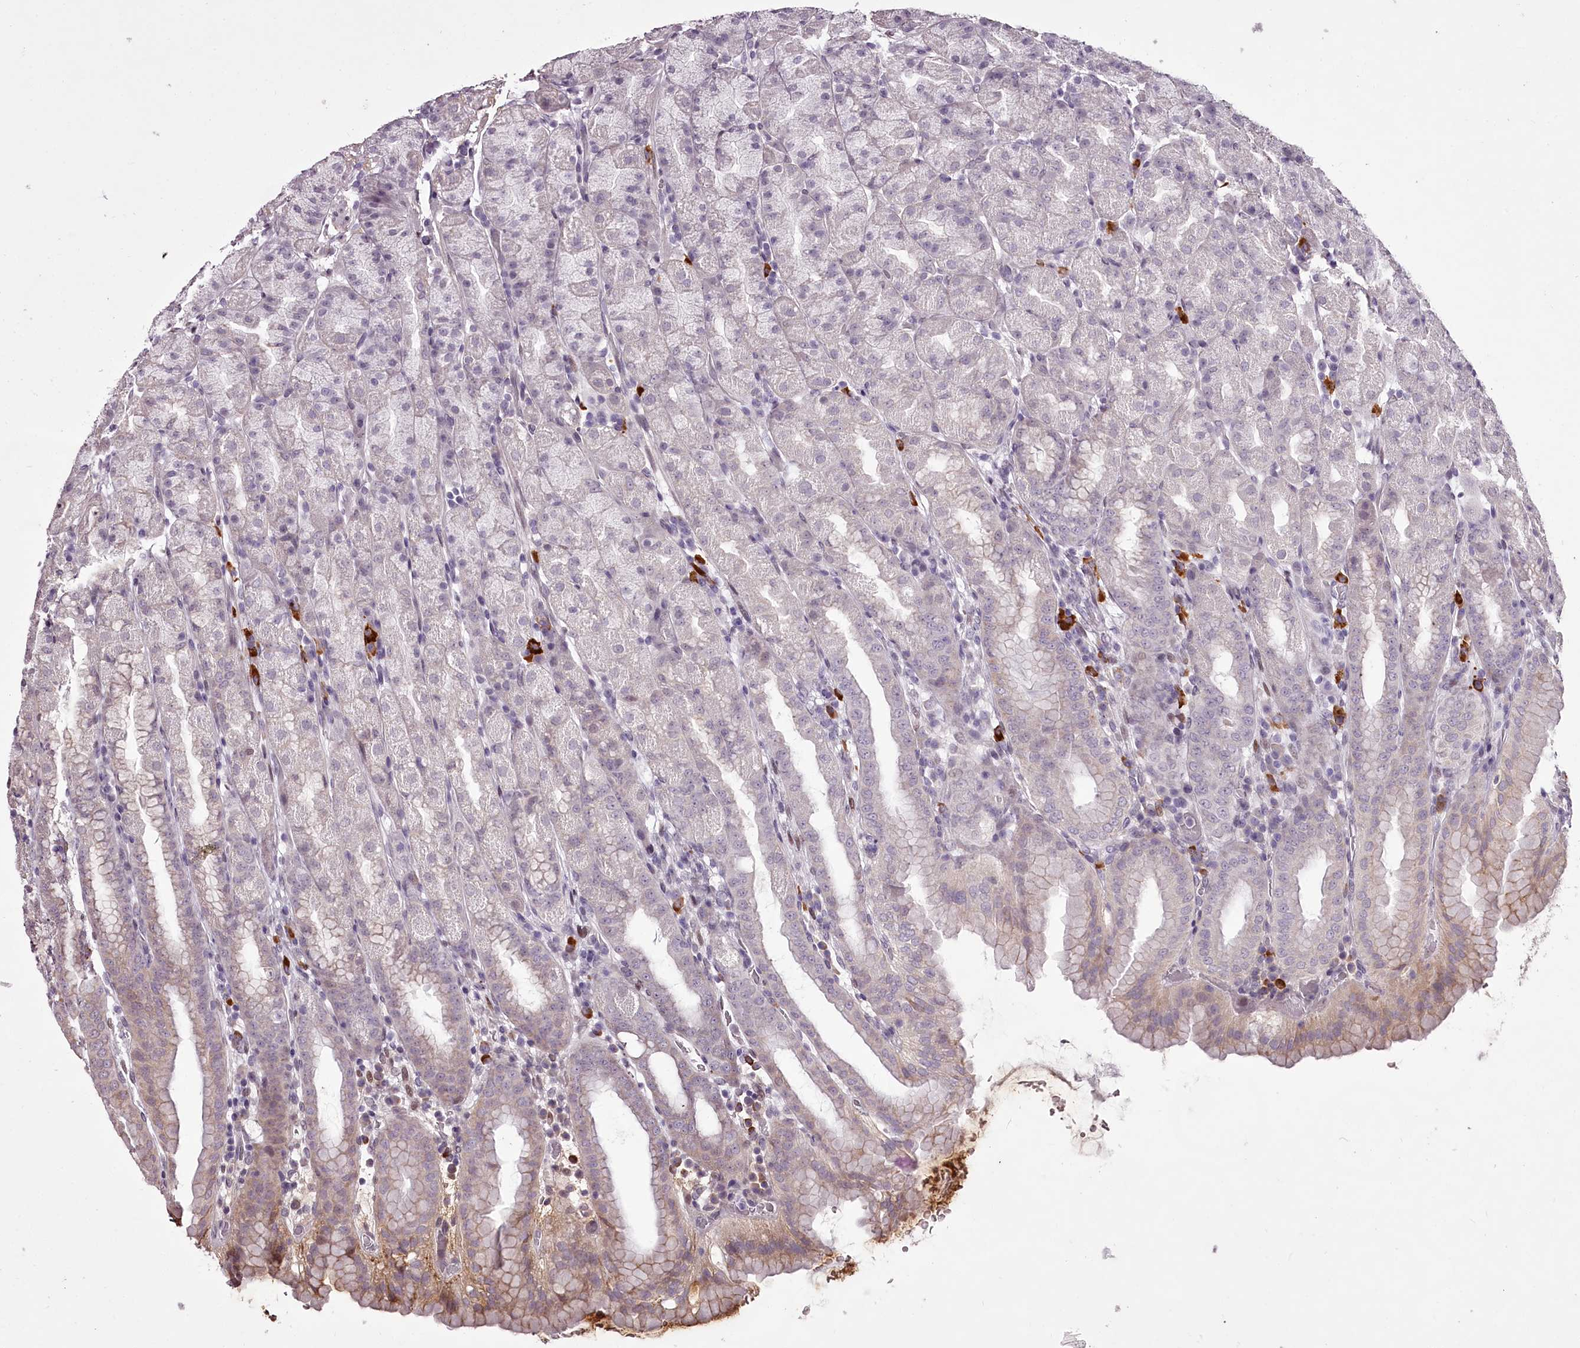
{"staining": {"intensity": "weak", "quantity": "<25%", "location": "cytoplasmic/membranous"}, "tissue": "stomach", "cell_type": "Glandular cells", "image_type": "normal", "snomed": [{"axis": "morphology", "description": "Normal tissue, NOS"}, {"axis": "topography", "description": "Stomach, upper"}], "caption": "Stomach was stained to show a protein in brown. There is no significant positivity in glandular cells.", "gene": "C1orf56", "patient": {"sex": "male", "age": 68}}